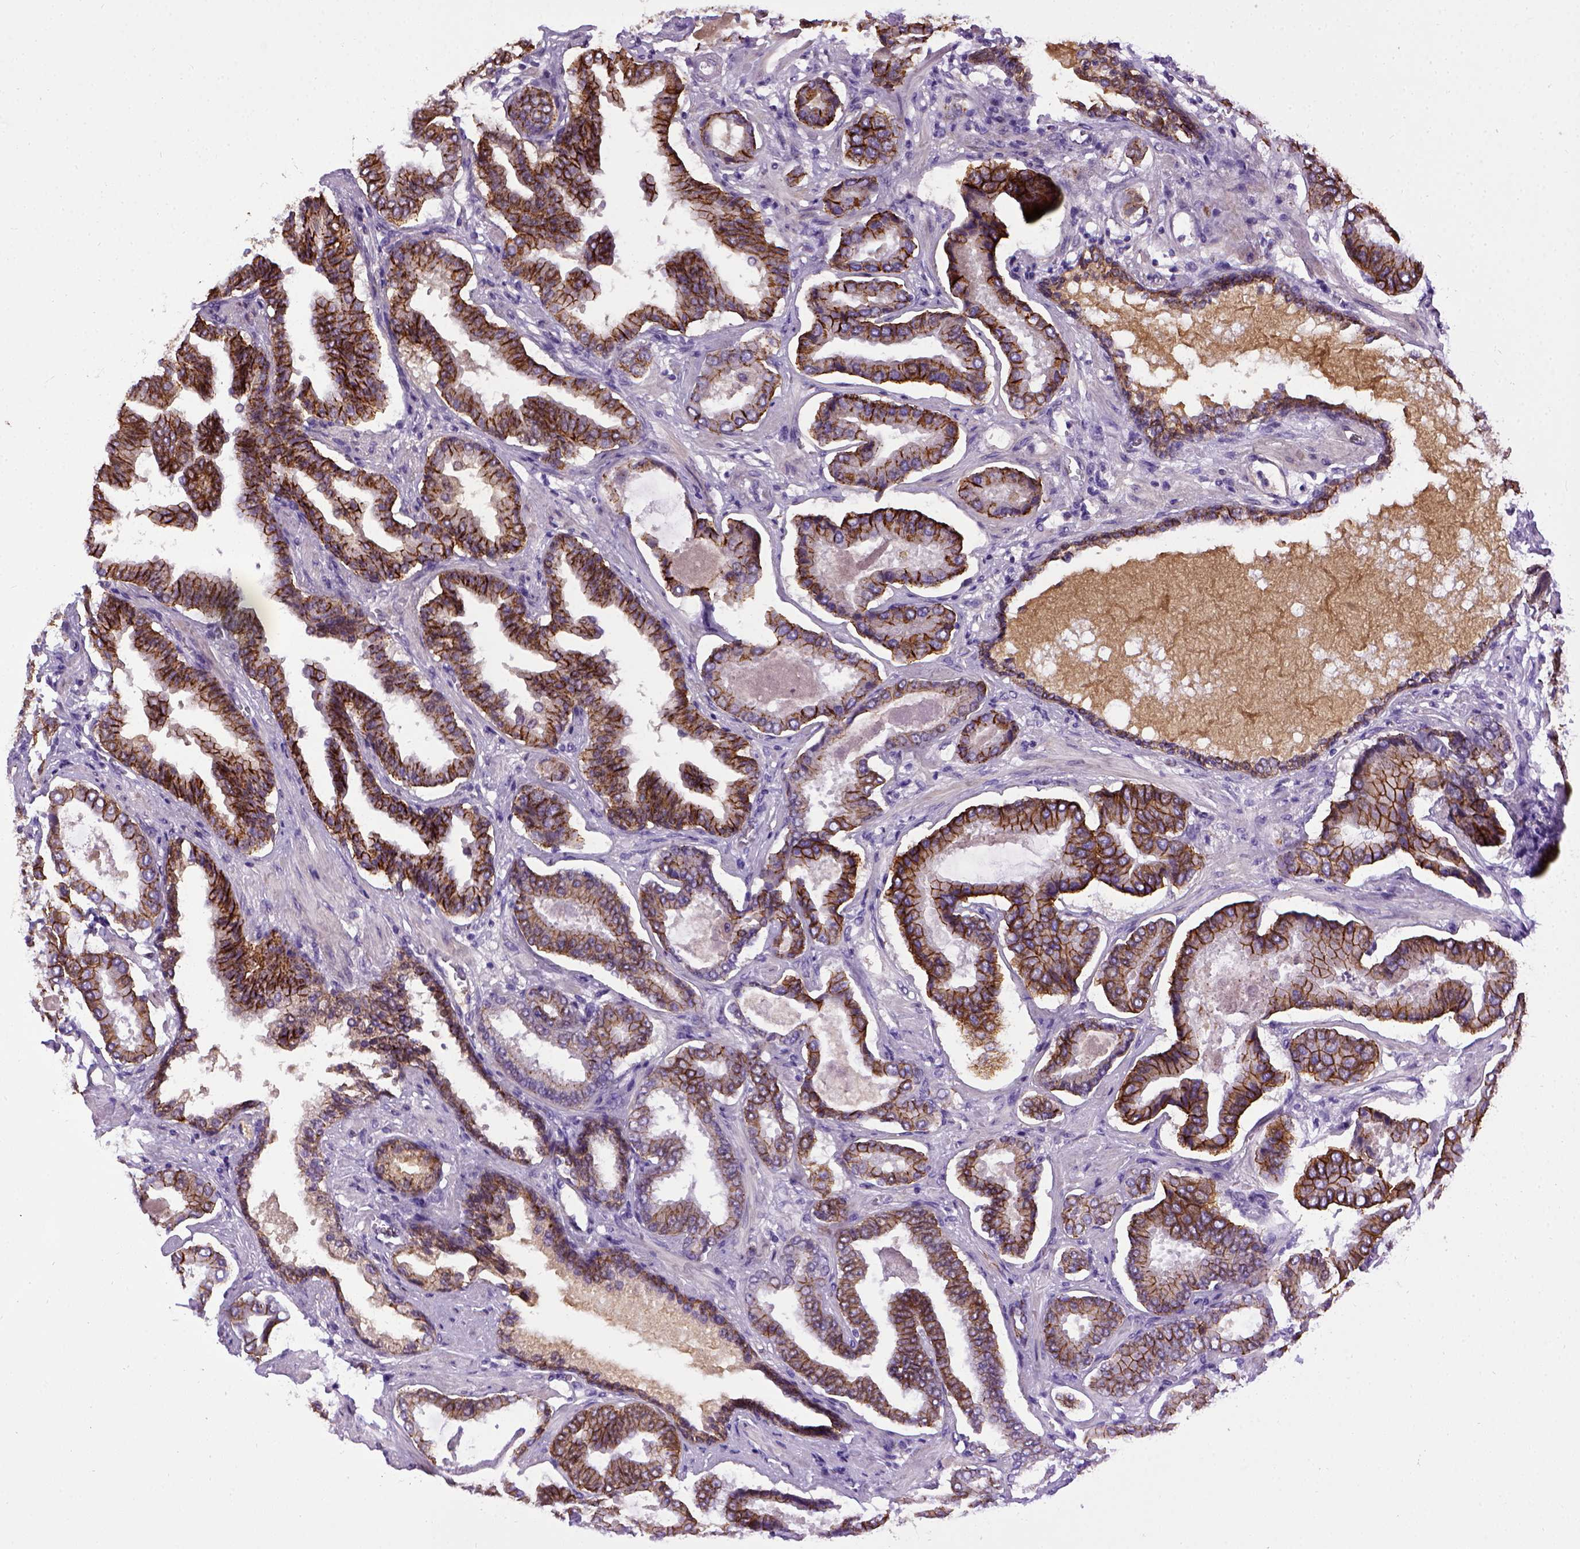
{"staining": {"intensity": "strong", "quantity": ">75%", "location": "cytoplasmic/membranous"}, "tissue": "prostate cancer", "cell_type": "Tumor cells", "image_type": "cancer", "snomed": [{"axis": "morphology", "description": "Adenocarcinoma, NOS"}, {"axis": "topography", "description": "Prostate"}], "caption": "The photomicrograph demonstrates immunohistochemical staining of prostate cancer (adenocarcinoma). There is strong cytoplasmic/membranous positivity is seen in about >75% of tumor cells.", "gene": "CDH1", "patient": {"sex": "male", "age": 64}}